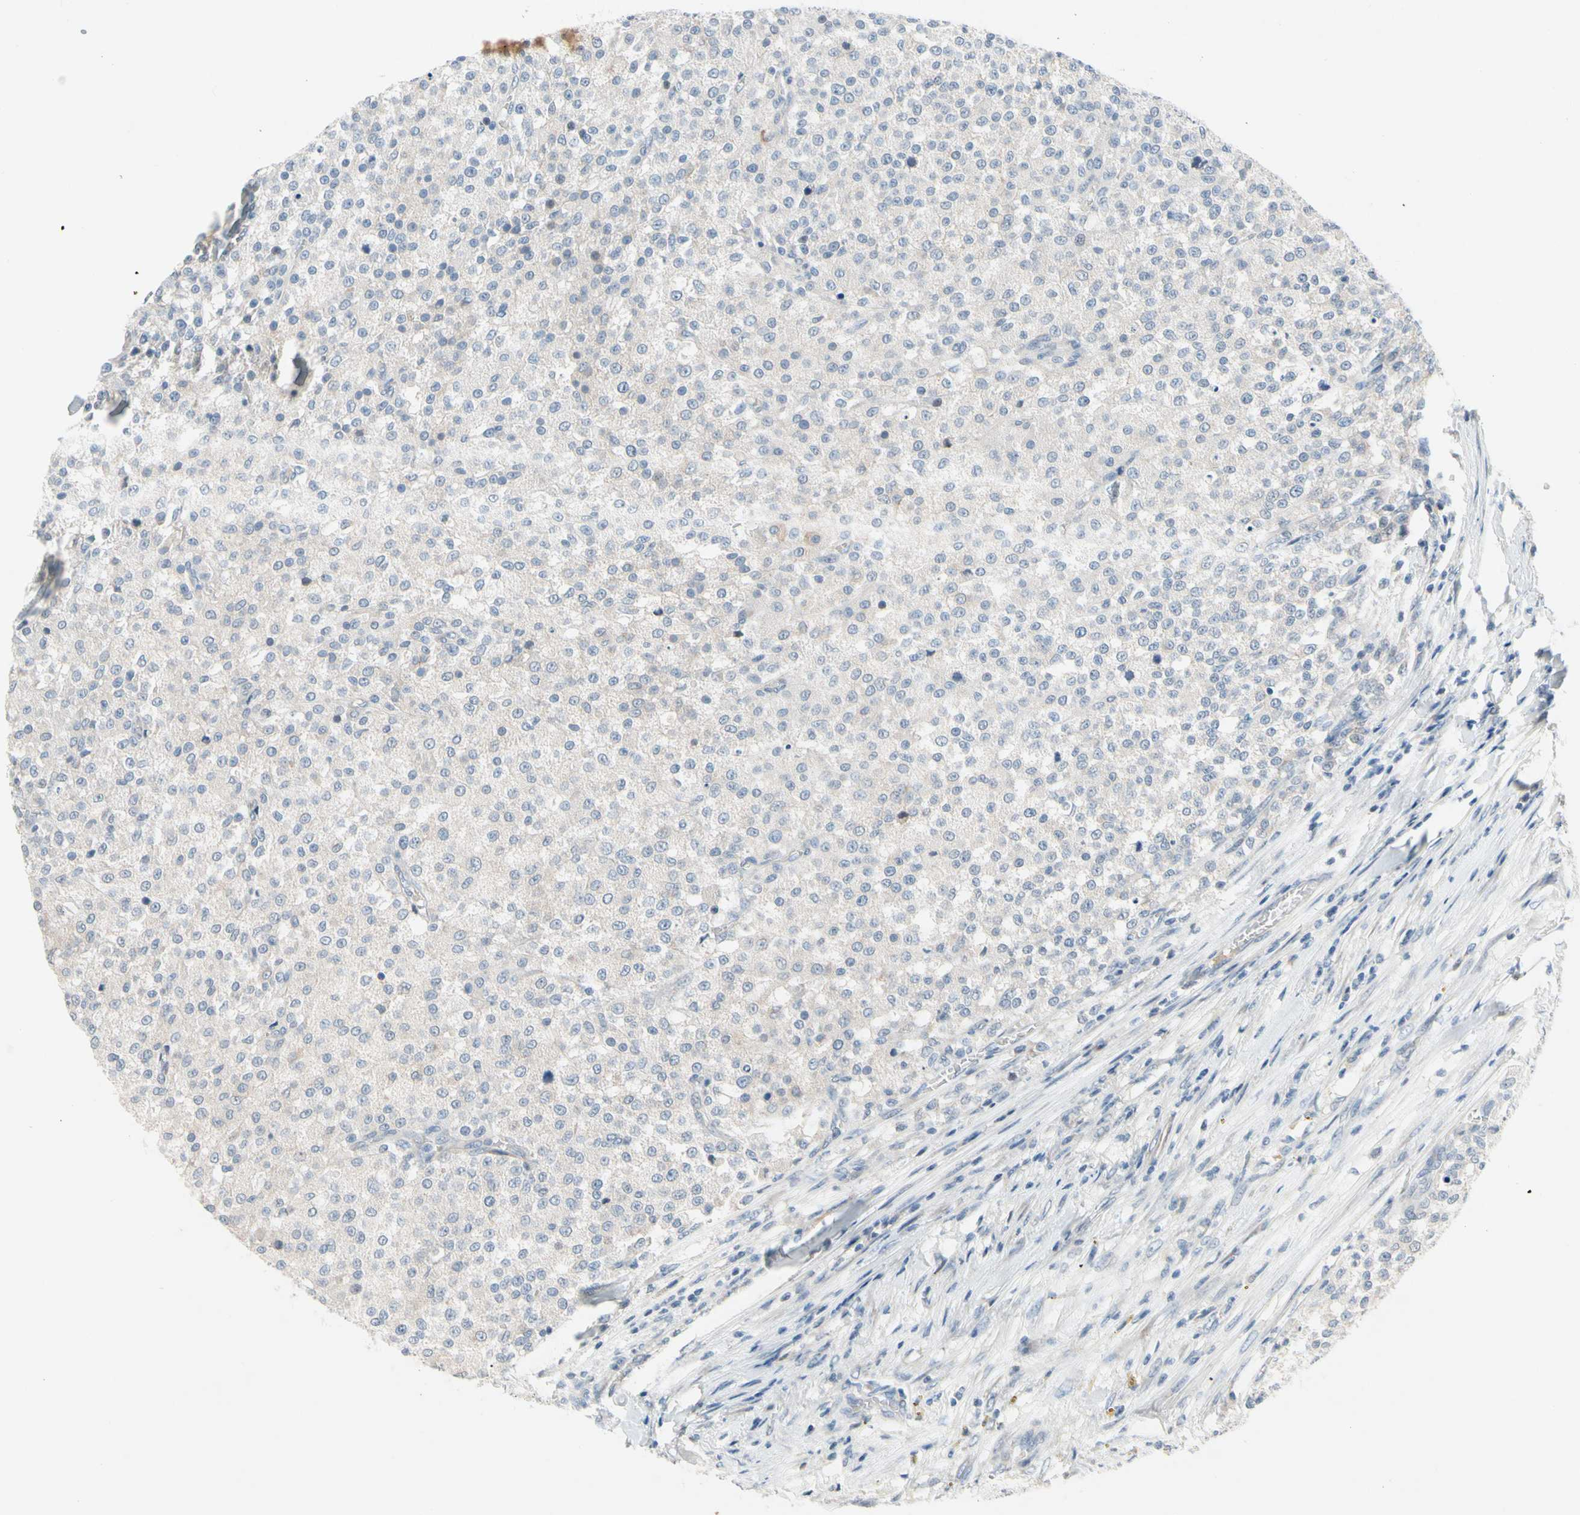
{"staining": {"intensity": "negative", "quantity": "none", "location": "none"}, "tissue": "testis cancer", "cell_type": "Tumor cells", "image_type": "cancer", "snomed": [{"axis": "morphology", "description": "Seminoma, NOS"}, {"axis": "topography", "description": "Testis"}], "caption": "This is an immunohistochemistry (IHC) image of human testis cancer. There is no staining in tumor cells.", "gene": "PIP5K1B", "patient": {"sex": "male", "age": 59}}